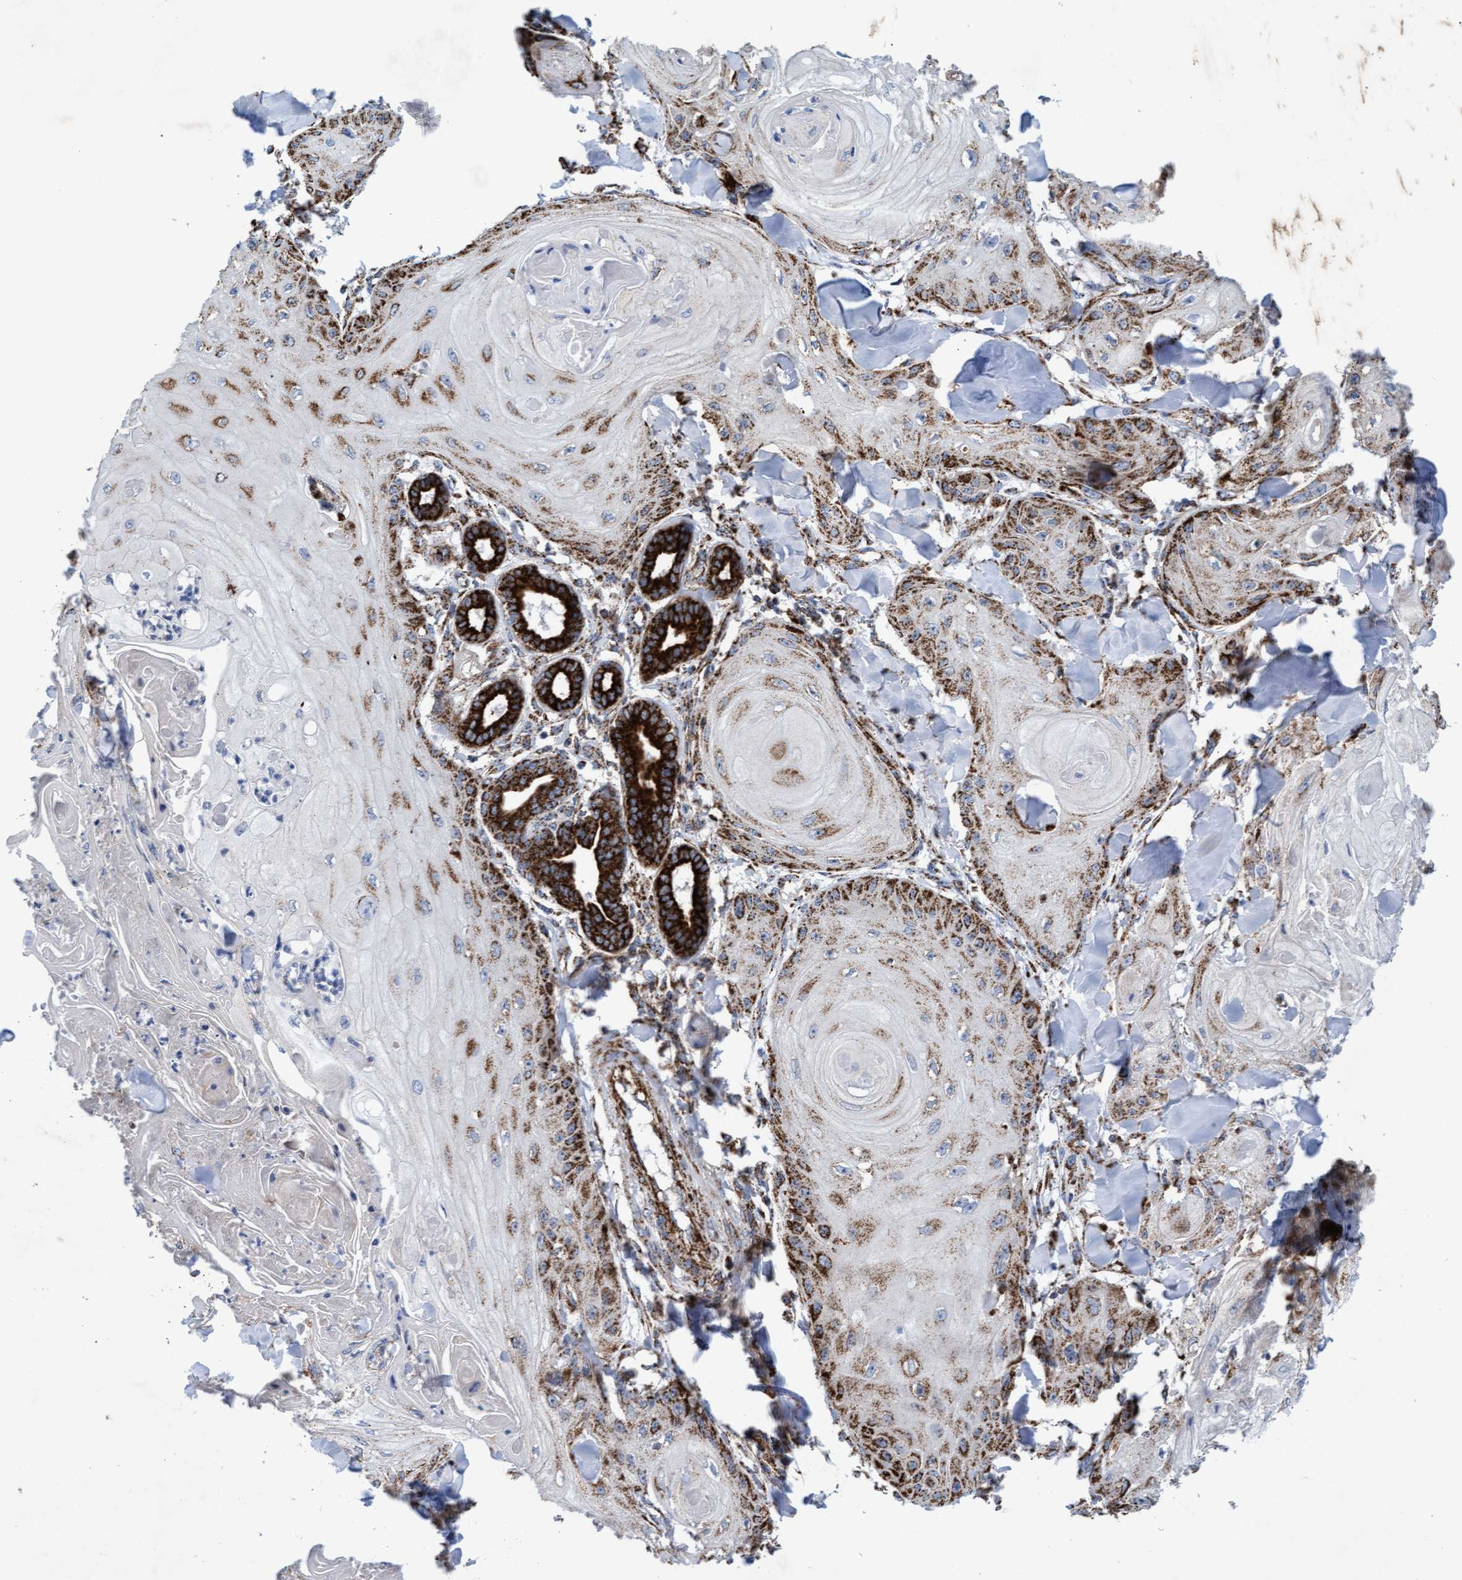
{"staining": {"intensity": "moderate", "quantity": "25%-75%", "location": "cytoplasmic/membranous"}, "tissue": "skin cancer", "cell_type": "Tumor cells", "image_type": "cancer", "snomed": [{"axis": "morphology", "description": "Squamous cell carcinoma, NOS"}, {"axis": "topography", "description": "Skin"}], "caption": "A medium amount of moderate cytoplasmic/membranous positivity is present in about 25%-75% of tumor cells in squamous cell carcinoma (skin) tissue.", "gene": "MRPL38", "patient": {"sex": "male", "age": 74}}